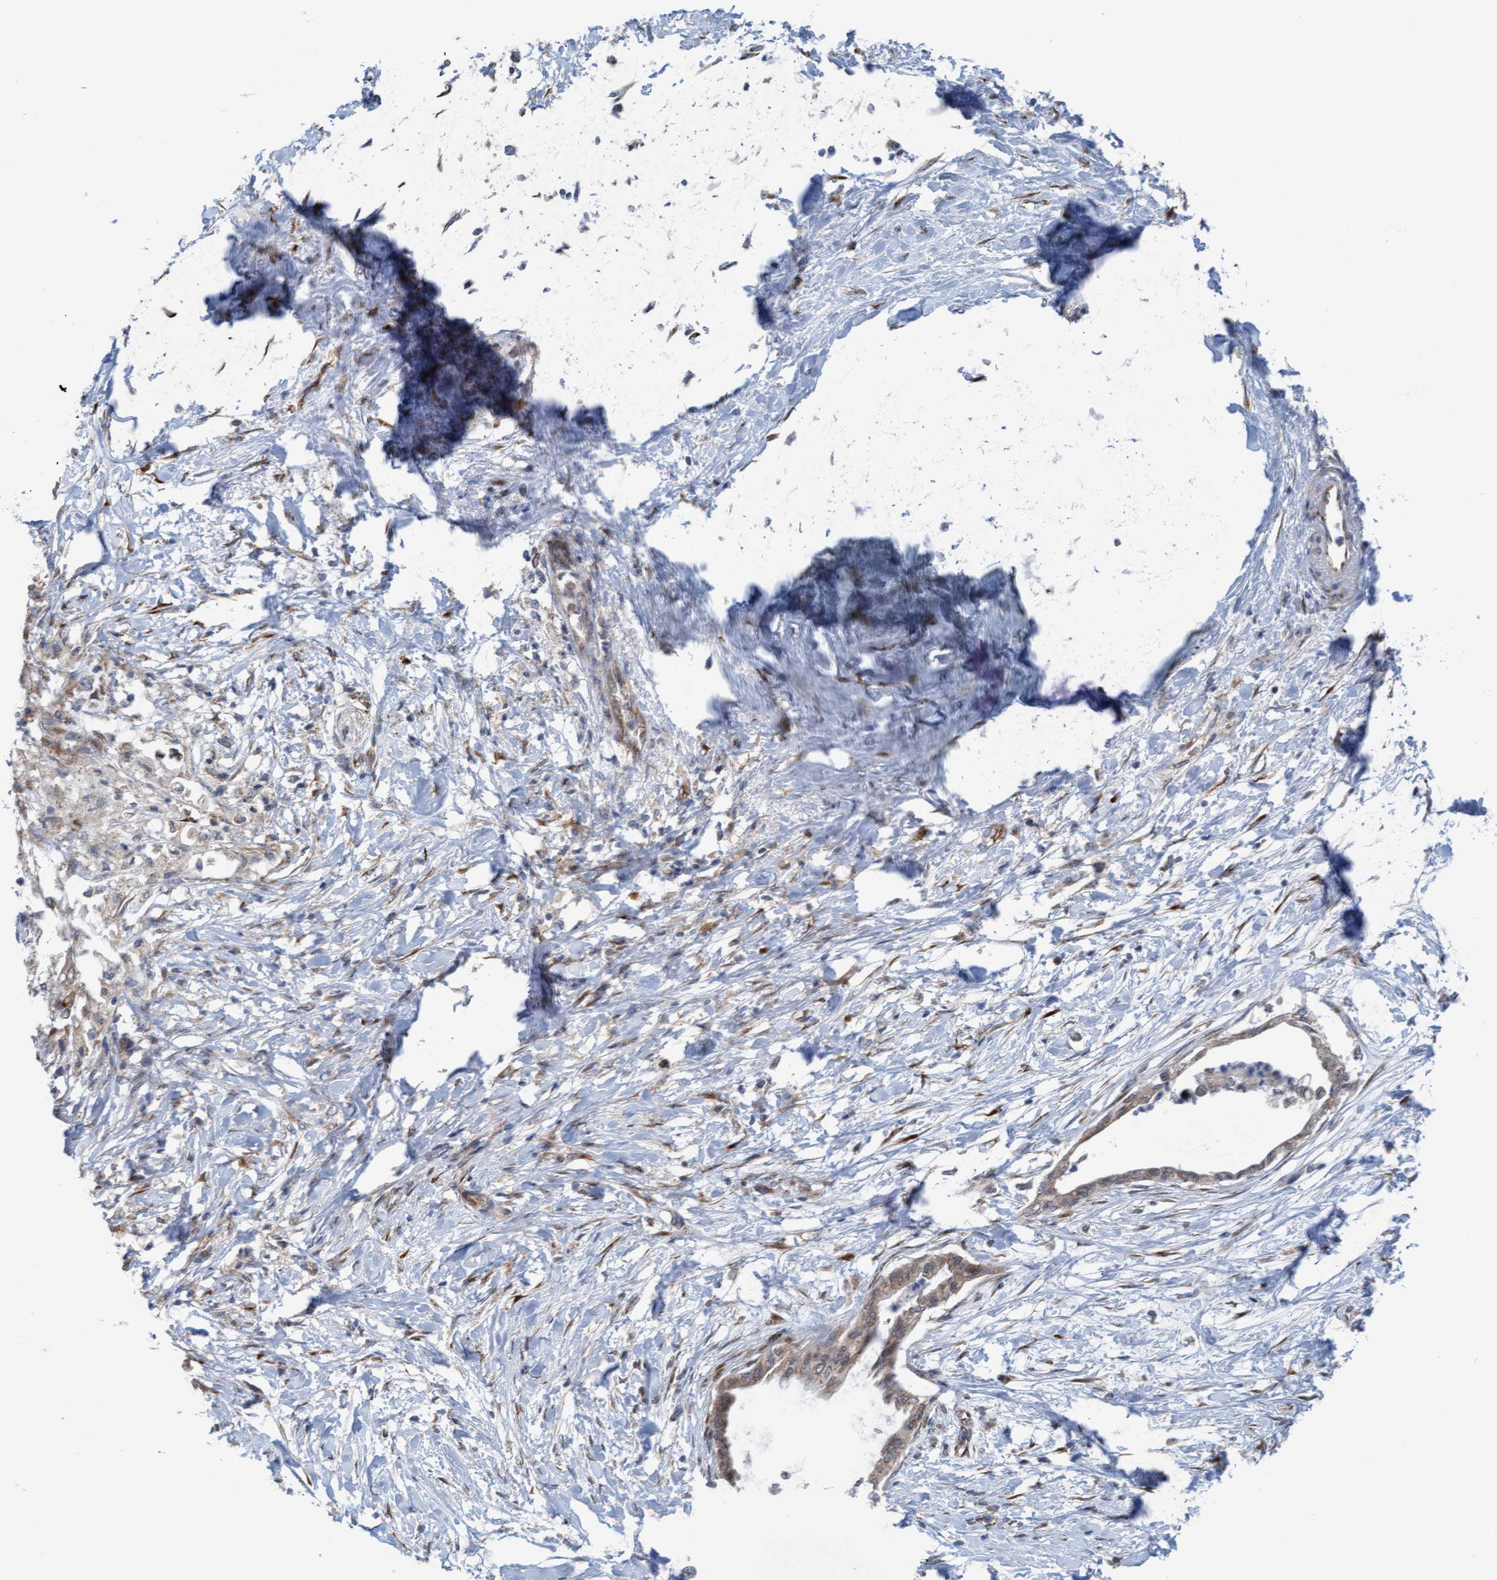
{"staining": {"intensity": "moderate", "quantity": ">75%", "location": "cytoplasmic/membranous"}, "tissue": "pancreatic cancer", "cell_type": "Tumor cells", "image_type": "cancer", "snomed": [{"axis": "morphology", "description": "Normal tissue, NOS"}, {"axis": "morphology", "description": "Adenocarcinoma, NOS"}, {"axis": "topography", "description": "Pancreas"}, {"axis": "topography", "description": "Duodenum"}], "caption": "A brown stain highlights moderate cytoplasmic/membranous expression of a protein in human adenocarcinoma (pancreatic) tumor cells. The staining was performed using DAB to visualize the protein expression in brown, while the nuclei were stained in blue with hematoxylin (Magnification: 20x).", "gene": "ZNF566", "patient": {"sex": "female", "age": 60}}